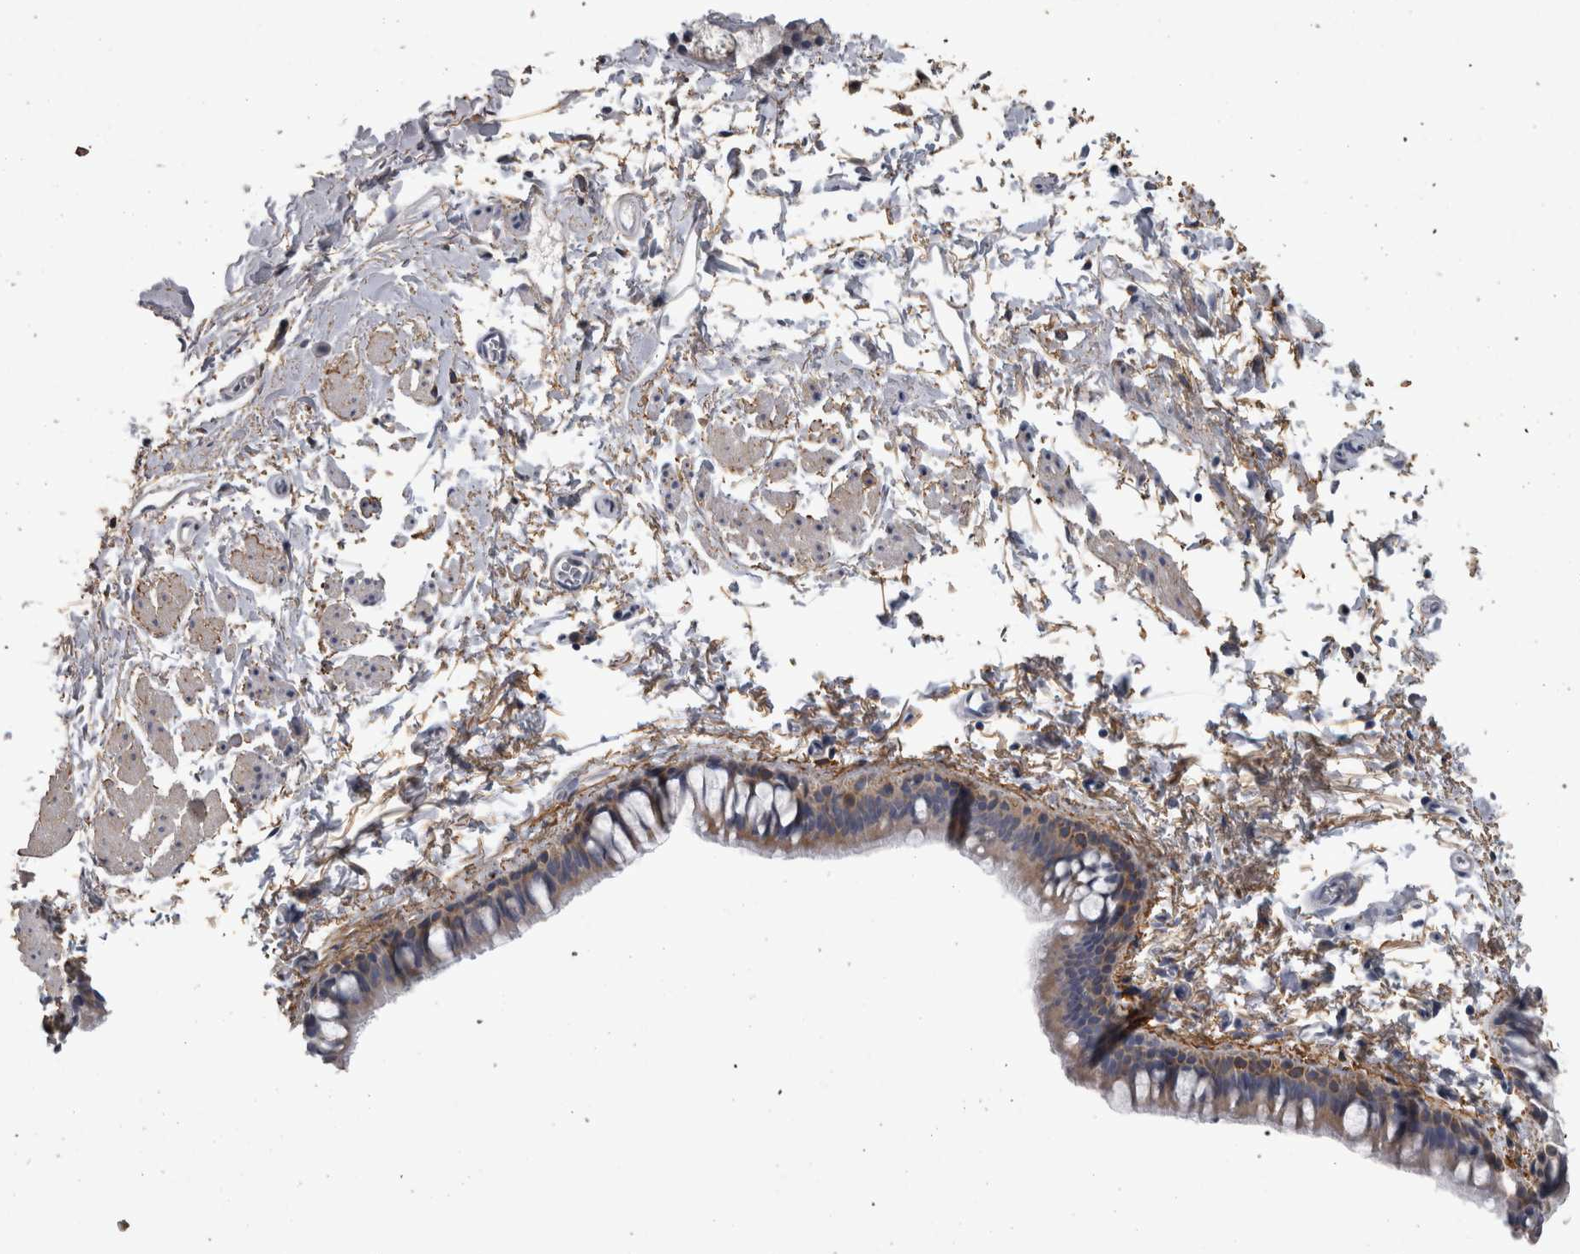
{"staining": {"intensity": "weak", "quantity": ">75%", "location": "cytoplasmic/membranous"}, "tissue": "bronchus", "cell_type": "Respiratory epithelial cells", "image_type": "normal", "snomed": [{"axis": "morphology", "description": "Normal tissue, NOS"}, {"axis": "topography", "description": "Cartilage tissue"}, {"axis": "topography", "description": "Bronchus"}, {"axis": "topography", "description": "Lung"}], "caption": "An image of bronchus stained for a protein shows weak cytoplasmic/membranous brown staining in respiratory epithelial cells.", "gene": "EFEMP2", "patient": {"sex": "male", "age": 64}}